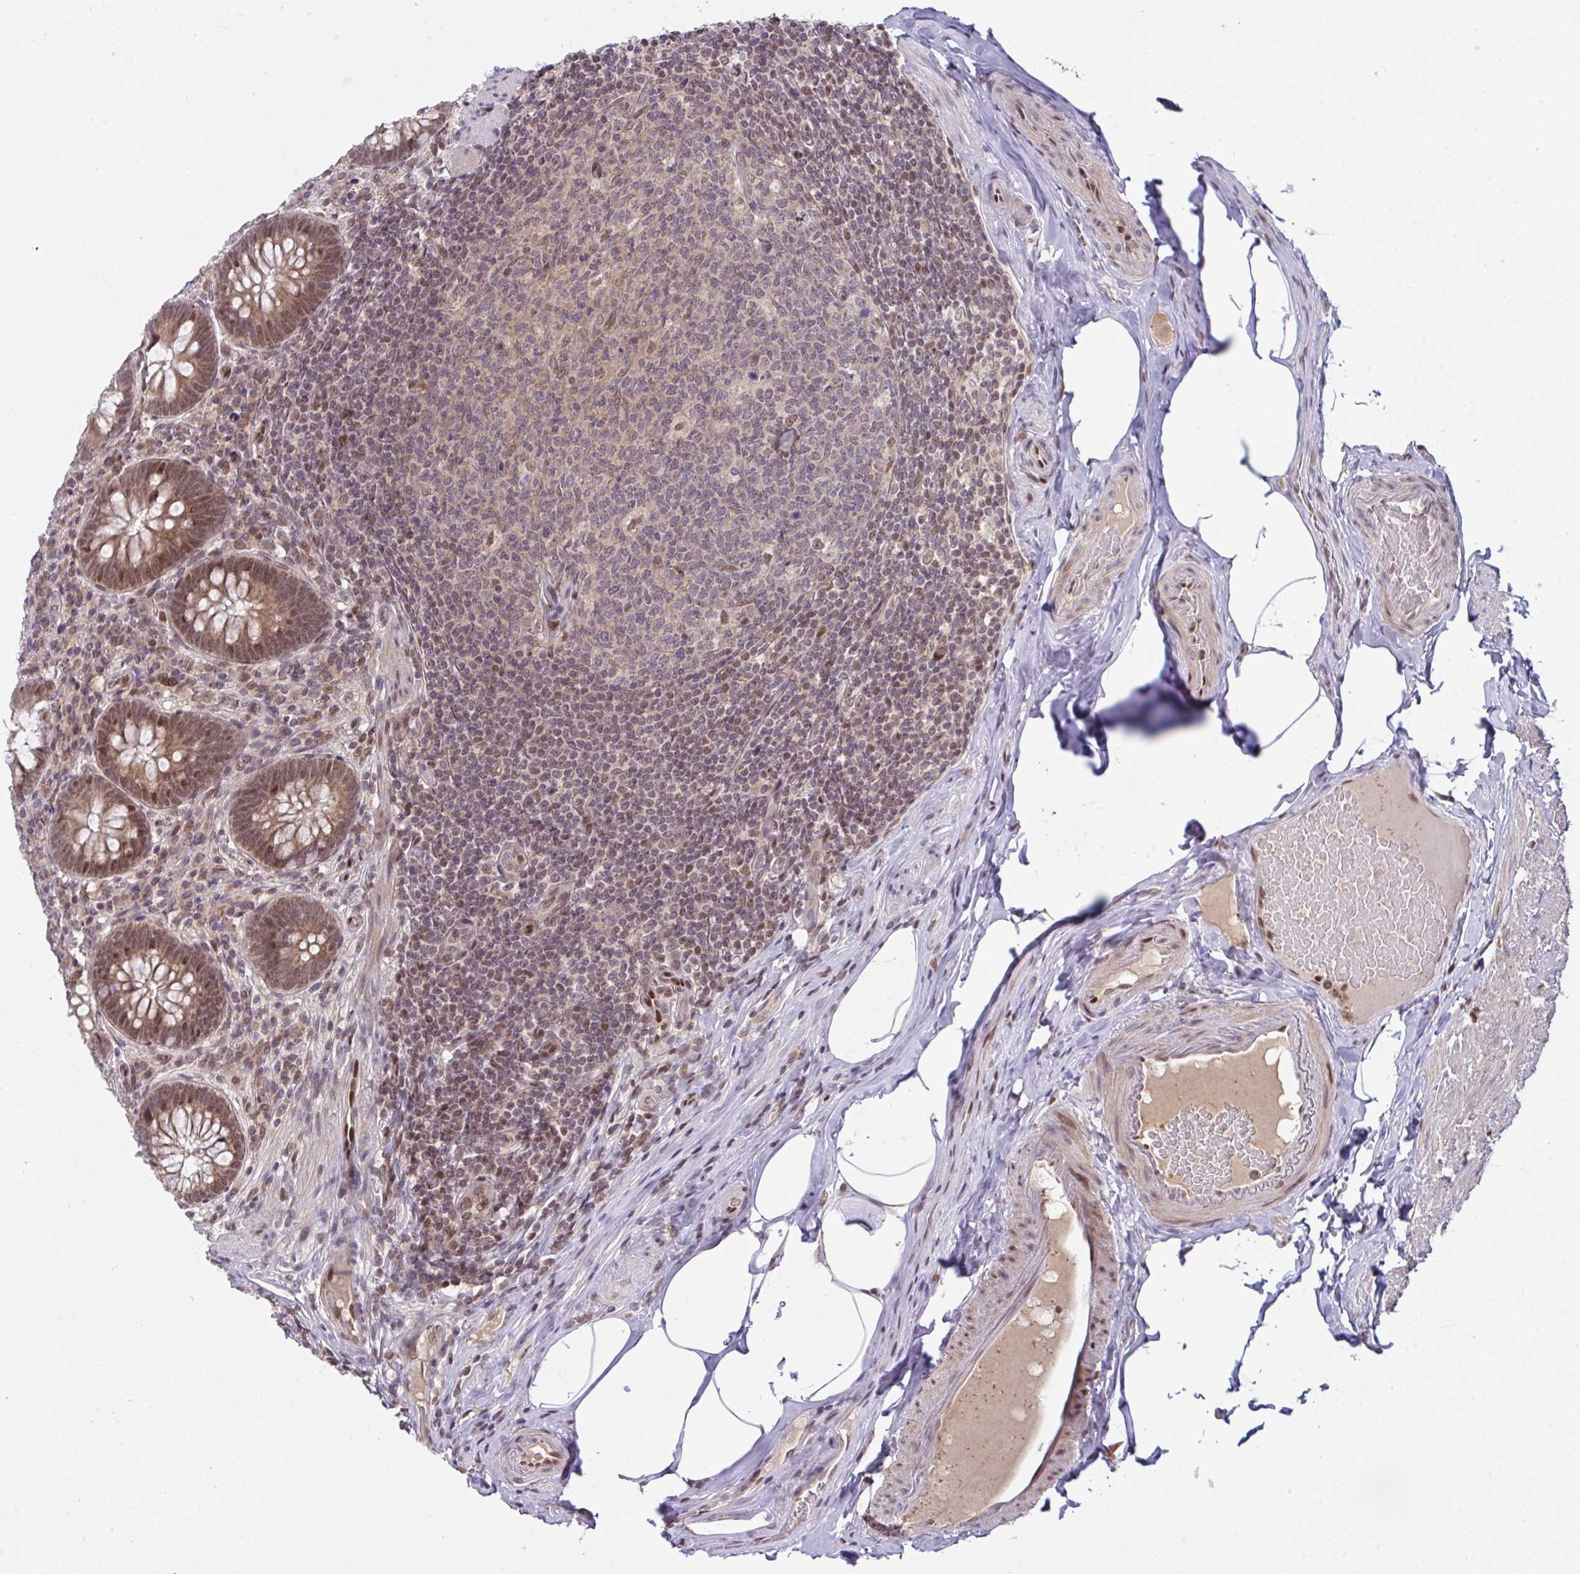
{"staining": {"intensity": "moderate", "quantity": ">75%", "location": "cytoplasmic/membranous,nuclear"}, "tissue": "appendix", "cell_type": "Glandular cells", "image_type": "normal", "snomed": [{"axis": "morphology", "description": "Normal tissue, NOS"}, {"axis": "topography", "description": "Appendix"}], "caption": "The histopathology image demonstrates immunohistochemical staining of normal appendix. There is moderate cytoplasmic/membranous,nuclear expression is identified in approximately >75% of glandular cells.", "gene": "KLF2", "patient": {"sex": "male", "age": 71}}